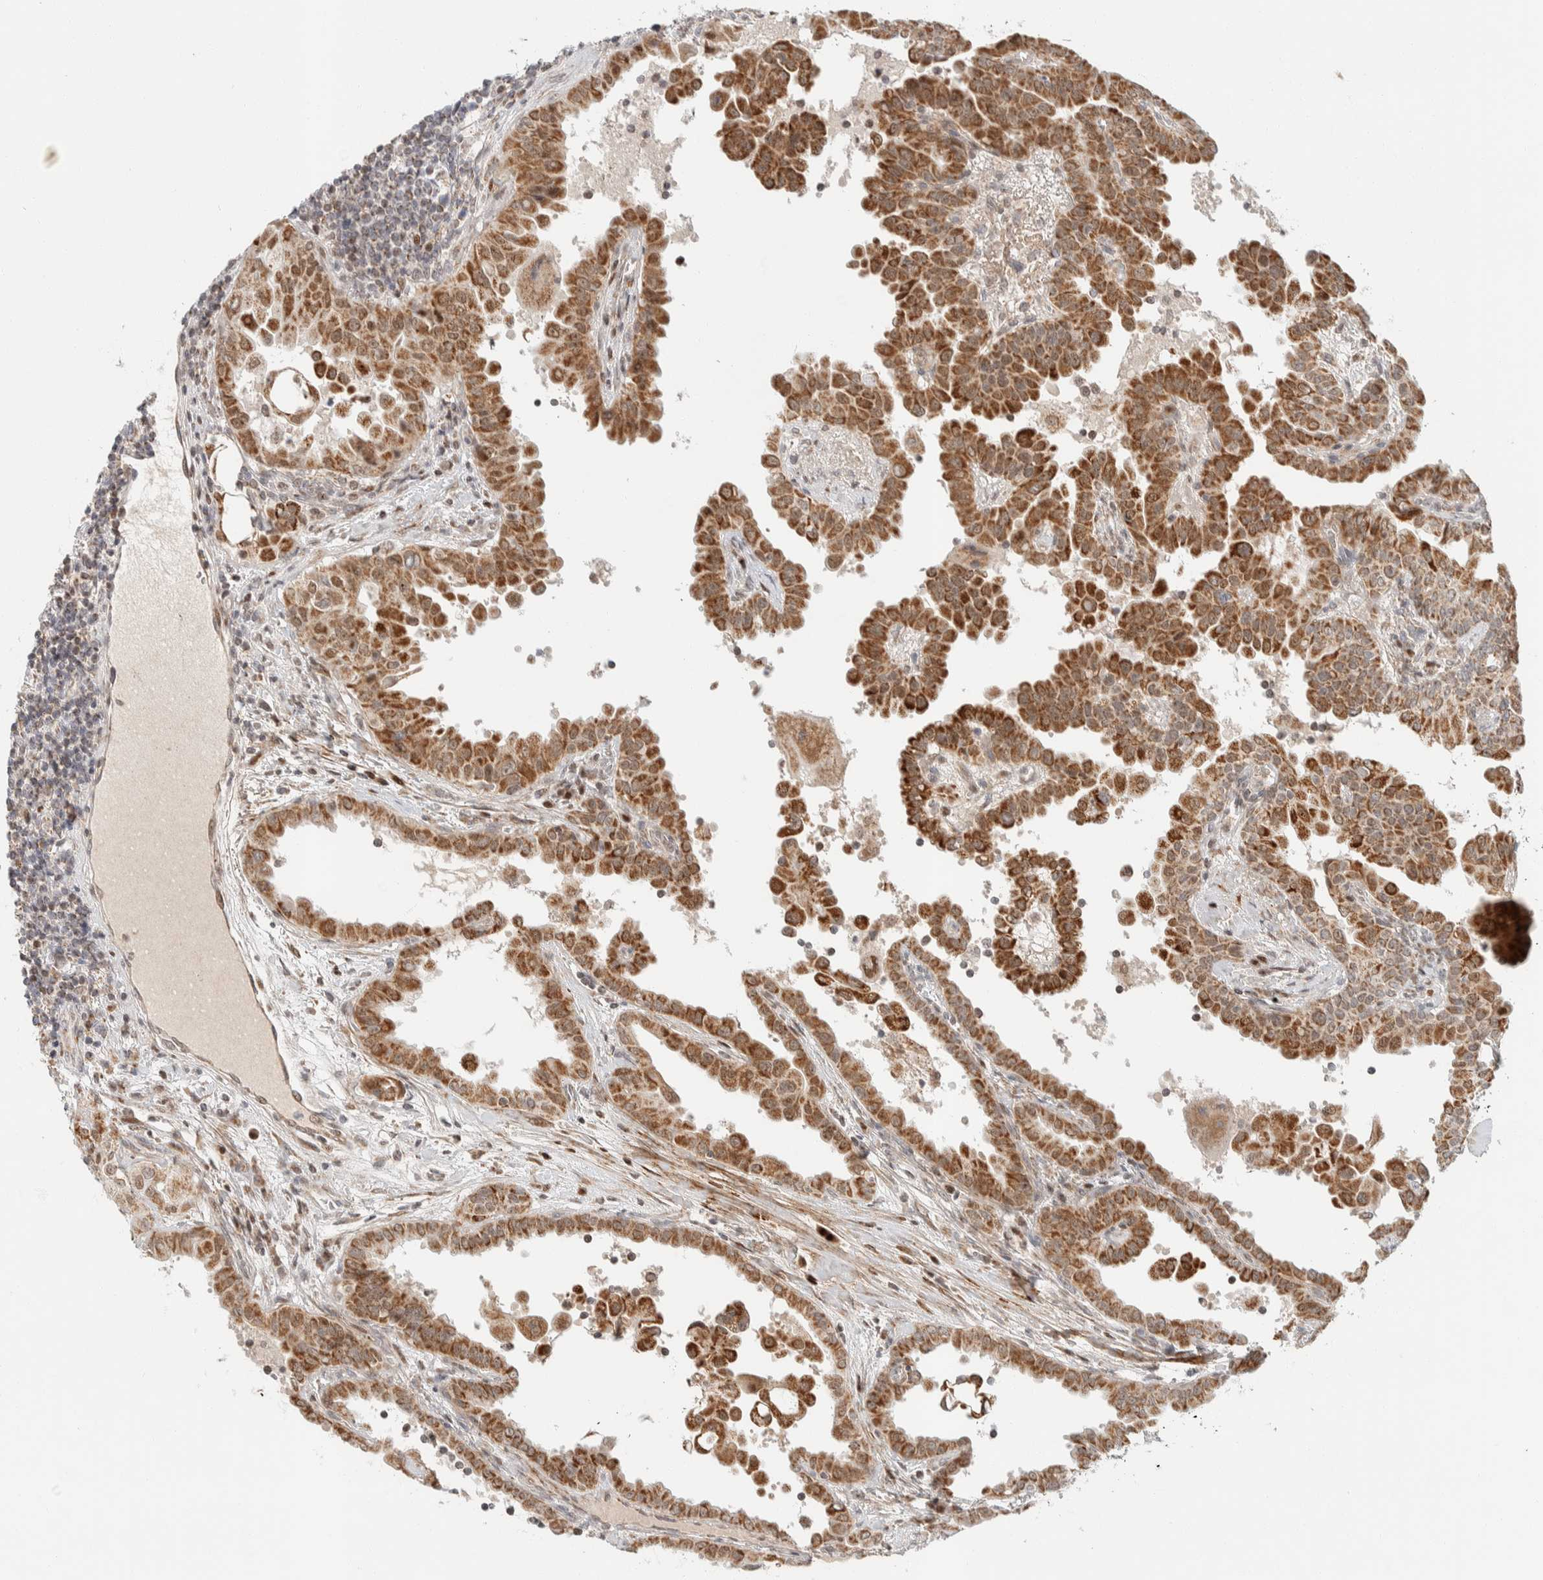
{"staining": {"intensity": "strong", "quantity": ">75%", "location": "cytoplasmic/membranous"}, "tissue": "thyroid cancer", "cell_type": "Tumor cells", "image_type": "cancer", "snomed": [{"axis": "morphology", "description": "Papillary adenocarcinoma, NOS"}, {"axis": "topography", "description": "Thyroid gland"}], "caption": "Thyroid cancer (papillary adenocarcinoma) stained with a protein marker exhibits strong staining in tumor cells.", "gene": "TSPAN32", "patient": {"sex": "male", "age": 33}}